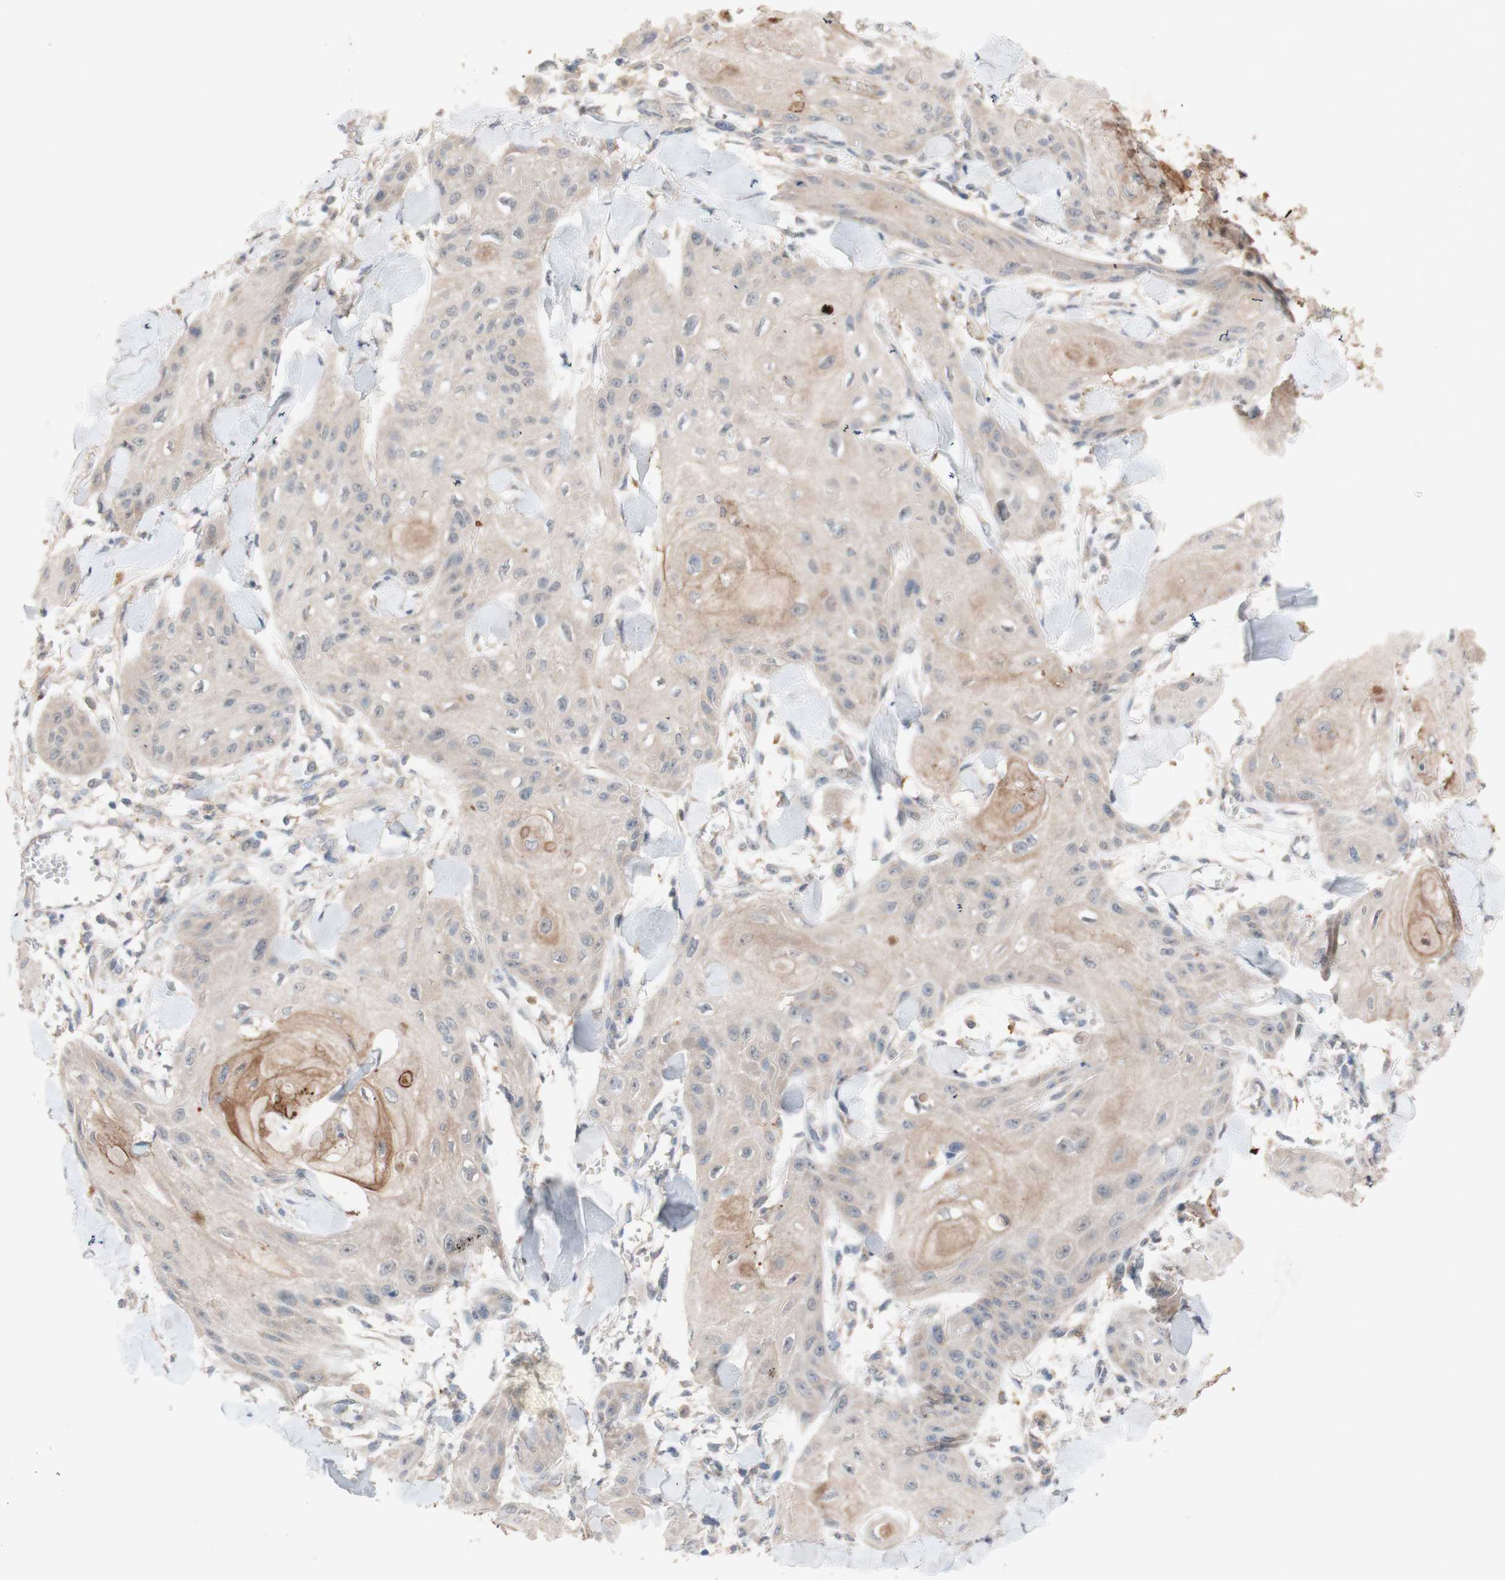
{"staining": {"intensity": "weak", "quantity": "25%-75%", "location": "cytoplasmic/membranous"}, "tissue": "skin cancer", "cell_type": "Tumor cells", "image_type": "cancer", "snomed": [{"axis": "morphology", "description": "Squamous cell carcinoma, NOS"}, {"axis": "topography", "description": "Skin"}], "caption": "The histopathology image displays staining of squamous cell carcinoma (skin), revealing weak cytoplasmic/membranous protein expression (brown color) within tumor cells.", "gene": "PEX2", "patient": {"sex": "male", "age": 74}}